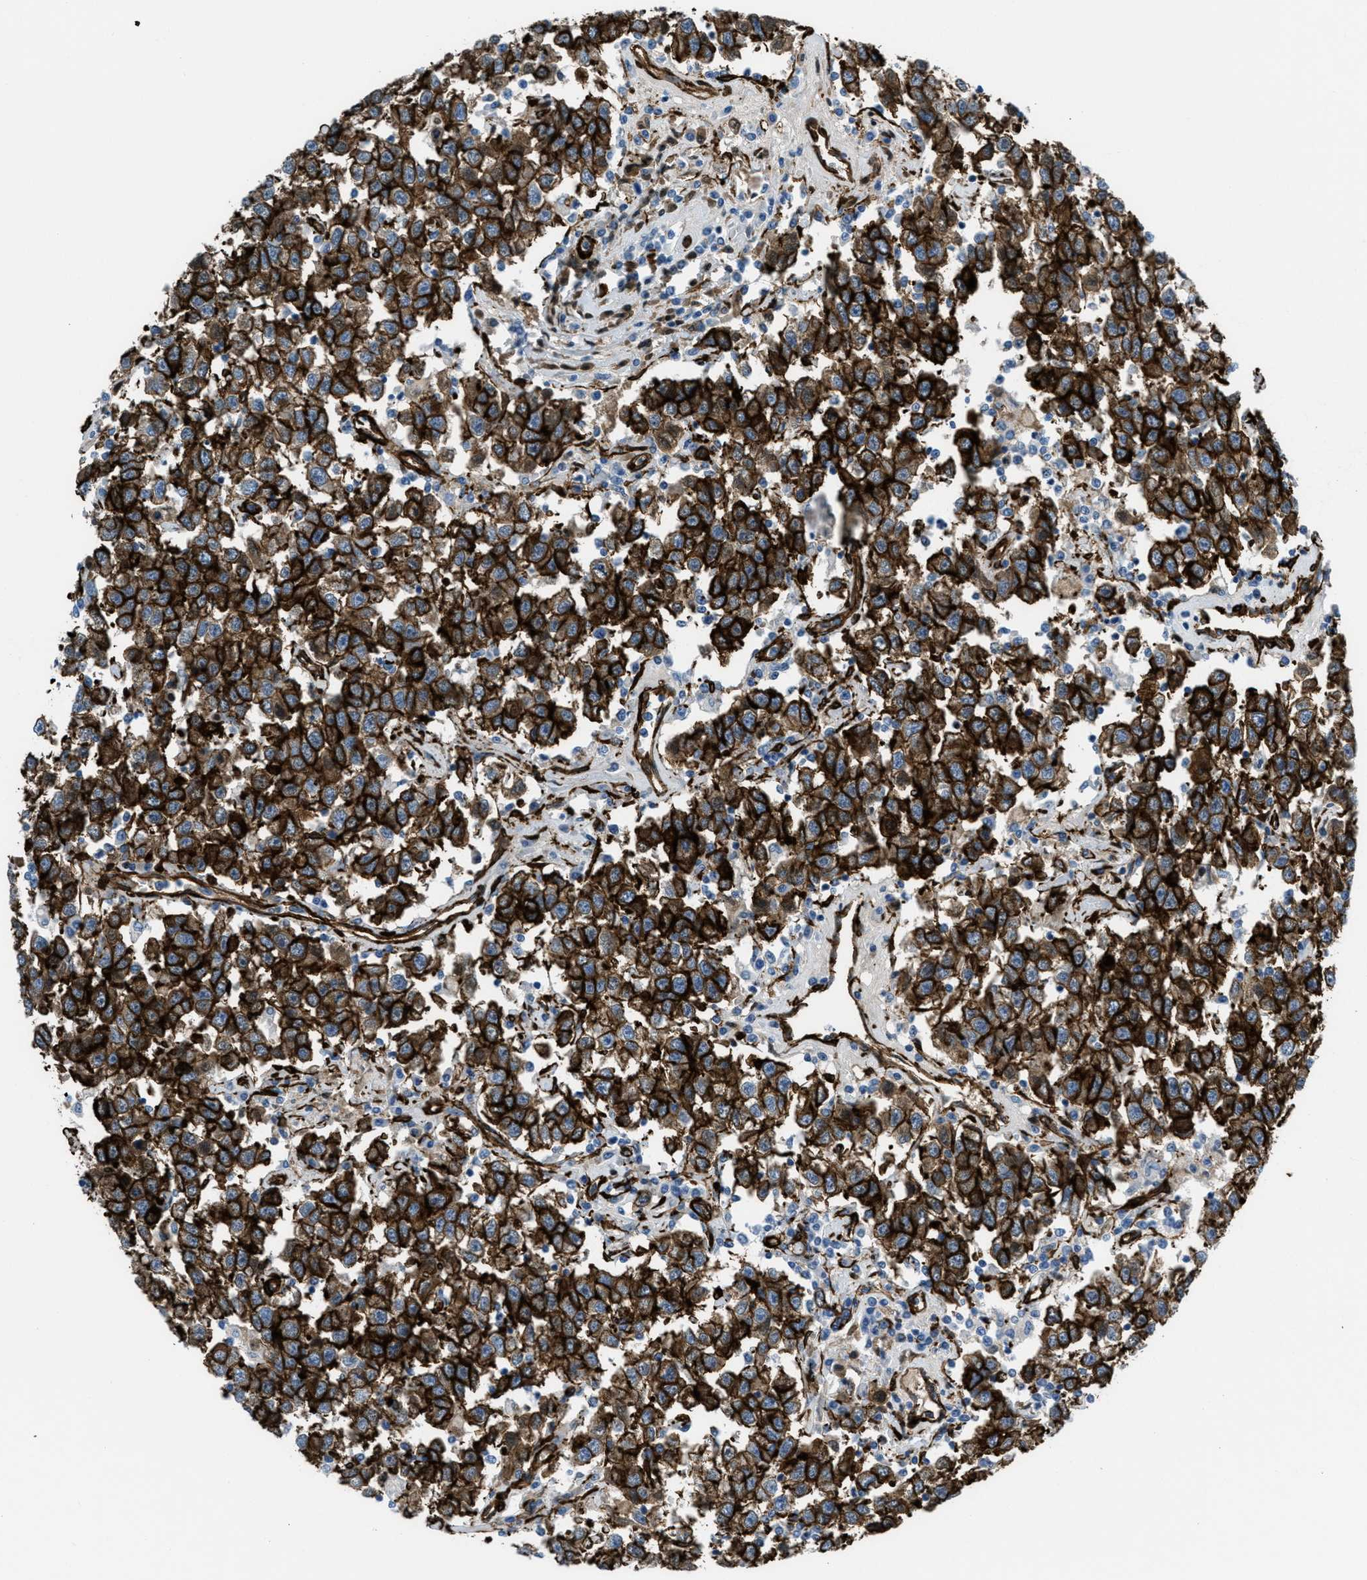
{"staining": {"intensity": "strong", "quantity": ">75%", "location": "cytoplasmic/membranous"}, "tissue": "testis cancer", "cell_type": "Tumor cells", "image_type": "cancer", "snomed": [{"axis": "morphology", "description": "Seminoma, NOS"}, {"axis": "topography", "description": "Testis"}], "caption": "Immunohistochemical staining of human testis seminoma demonstrates strong cytoplasmic/membranous protein positivity in about >75% of tumor cells.", "gene": "CALD1", "patient": {"sex": "male", "age": 41}}